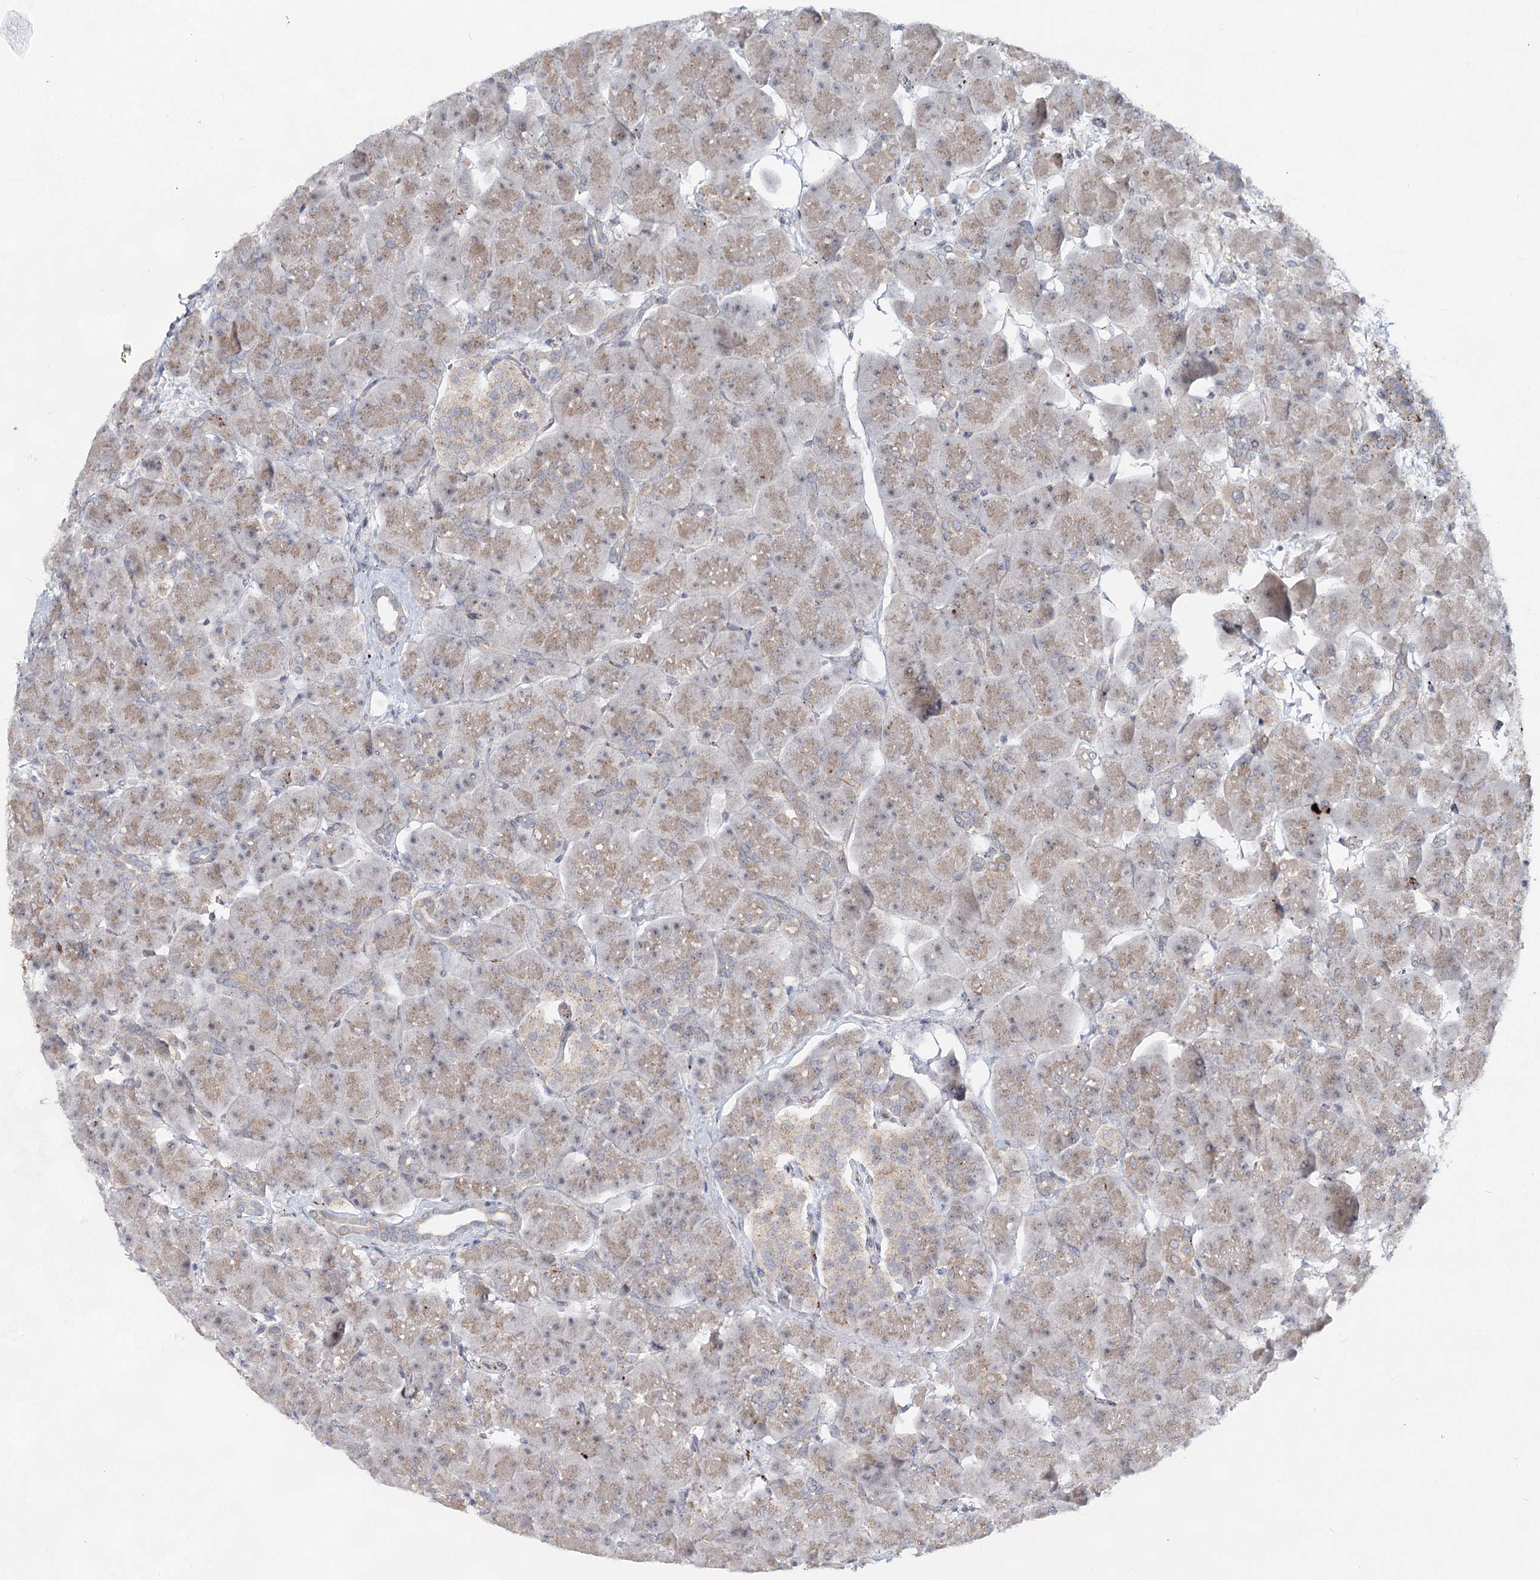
{"staining": {"intensity": "weak", "quantity": "25%-75%", "location": "cytoplasmic/membranous"}, "tissue": "pancreas", "cell_type": "Exocrine glandular cells", "image_type": "normal", "snomed": [{"axis": "morphology", "description": "Normal tissue, NOS"}, {"axis": "topography", "description": "Pancreas"}], "caption": "DAB immunohistochemical staining of unremarkable pancreas reveals weak cytoplasmic/membranous protein positivity in approximately 25%-75% of exocrine glandular cells. (brown staining indicates protein expression, while blue staining denotes nuclei).", "gene": "ATL2", "patient": {"sex": "male", "age": 66}}